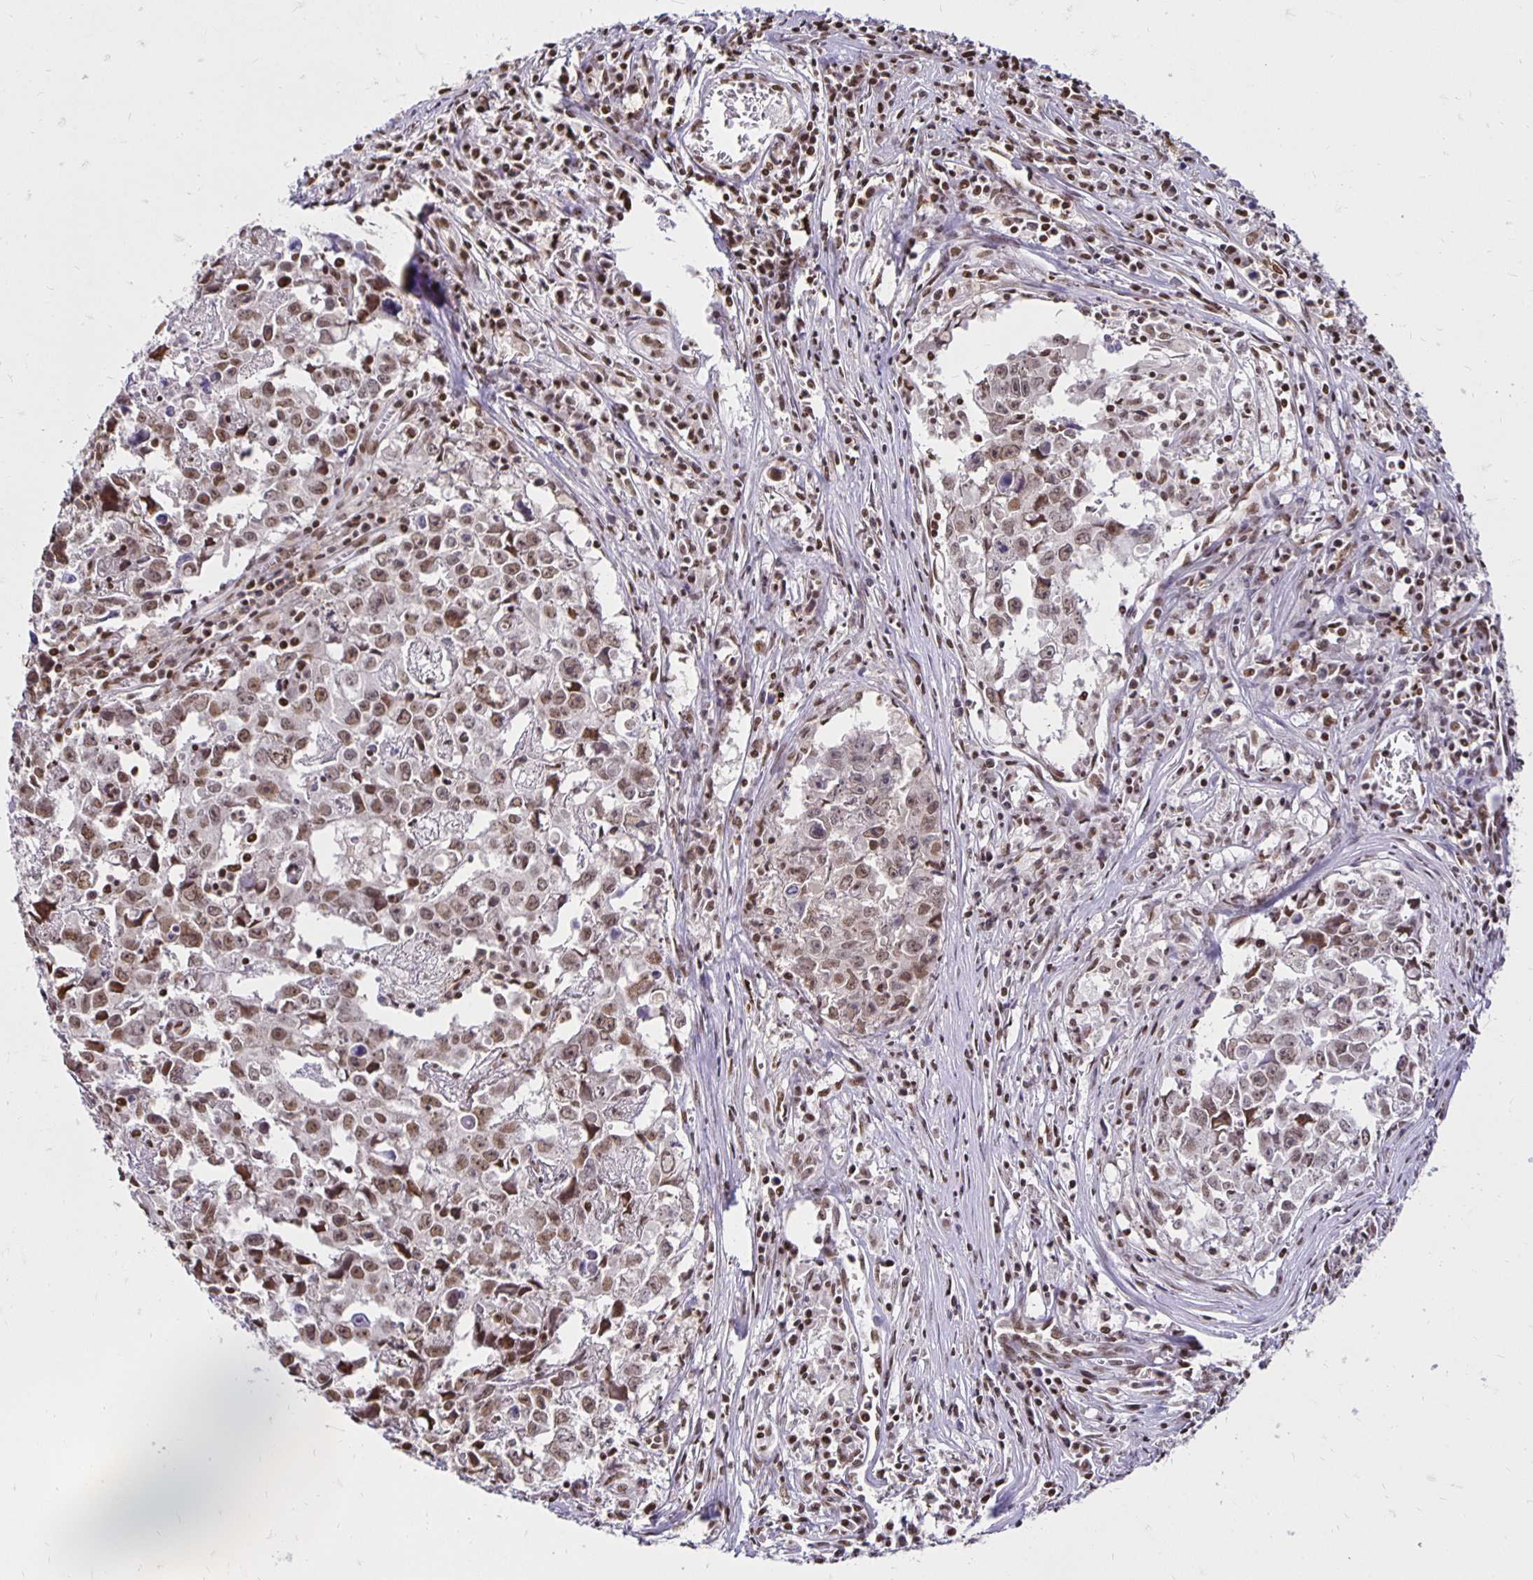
{"staining": {"intensity": "moderate", "quantity": ">75%", "location": "nuclear"}, "tissue": "testis cancer", "cell_type": "Tumor cells", "image_type": "cancer", "snomed": [{"axis": "morphology", "description": "Carcinoma, Embryonal, NOS"}, {"axis": "topography", "description": "Testis"}], "caption": "A brown stain highlights moderate nuclear staining of a protein in human testis cancer (embryonal carcinoma) tumor cells.", "gene": "ZNF579", "patient": {"sex": "male", "age": 22}}